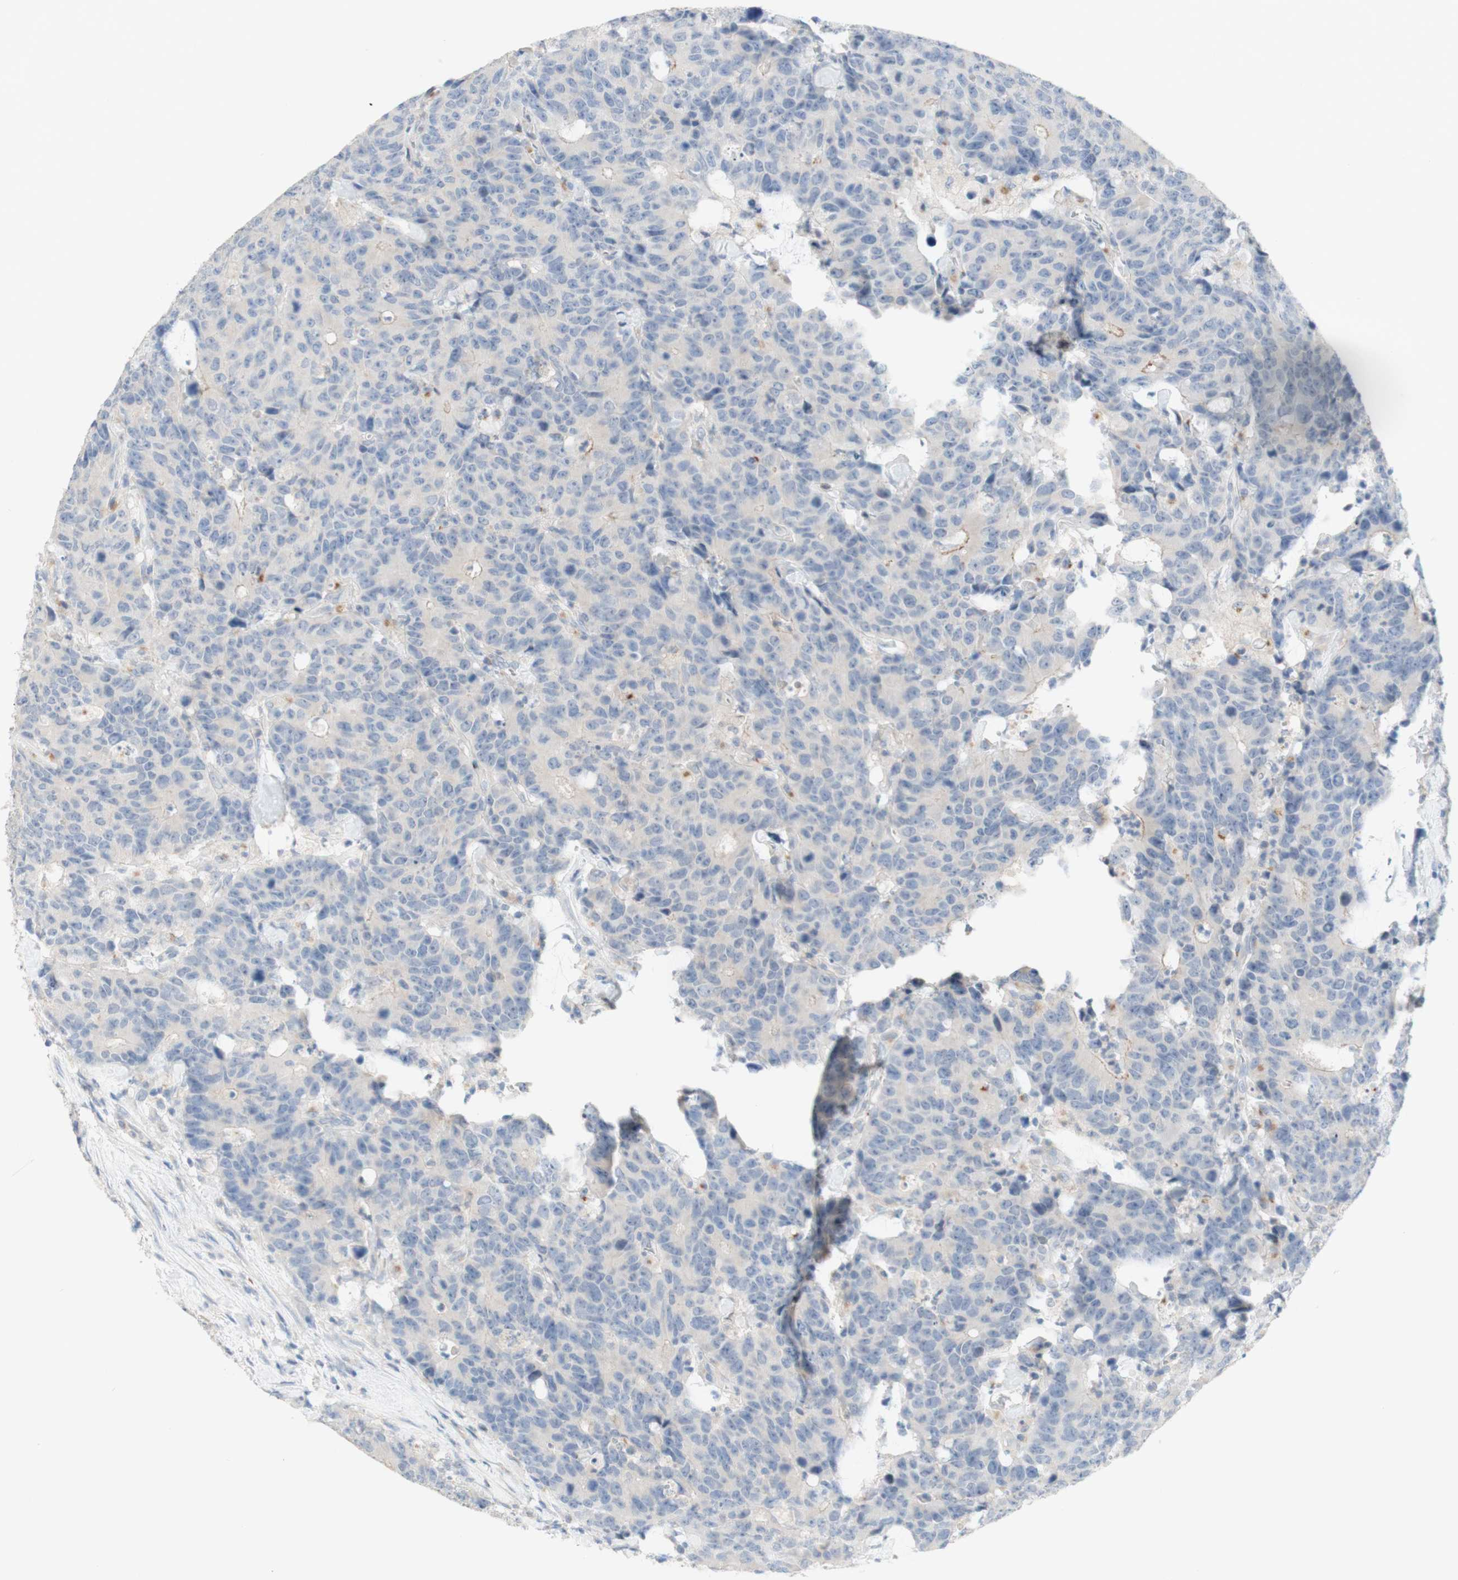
{"staining": {"intensity": "negative", "quantity": "none", "location": "none"}, "tissue": "colorectal cancer", "cell_type": "Tumor cells", "image_type": "cancer", "snomed": [{"axis": "morphology", "description": "Adenocarcinoma, NOS"}, {"axis": "topography", "description": "Colon"}], "caption": "IHC photomicrograph of neoplastic tissue: colorectal cancer stained with DAB (3,3'-diaminobenzidine) reveals no significant protein expression in tumor cells.", "gene": "MANEA", "patient": {"sex": "female", "age": 86}}